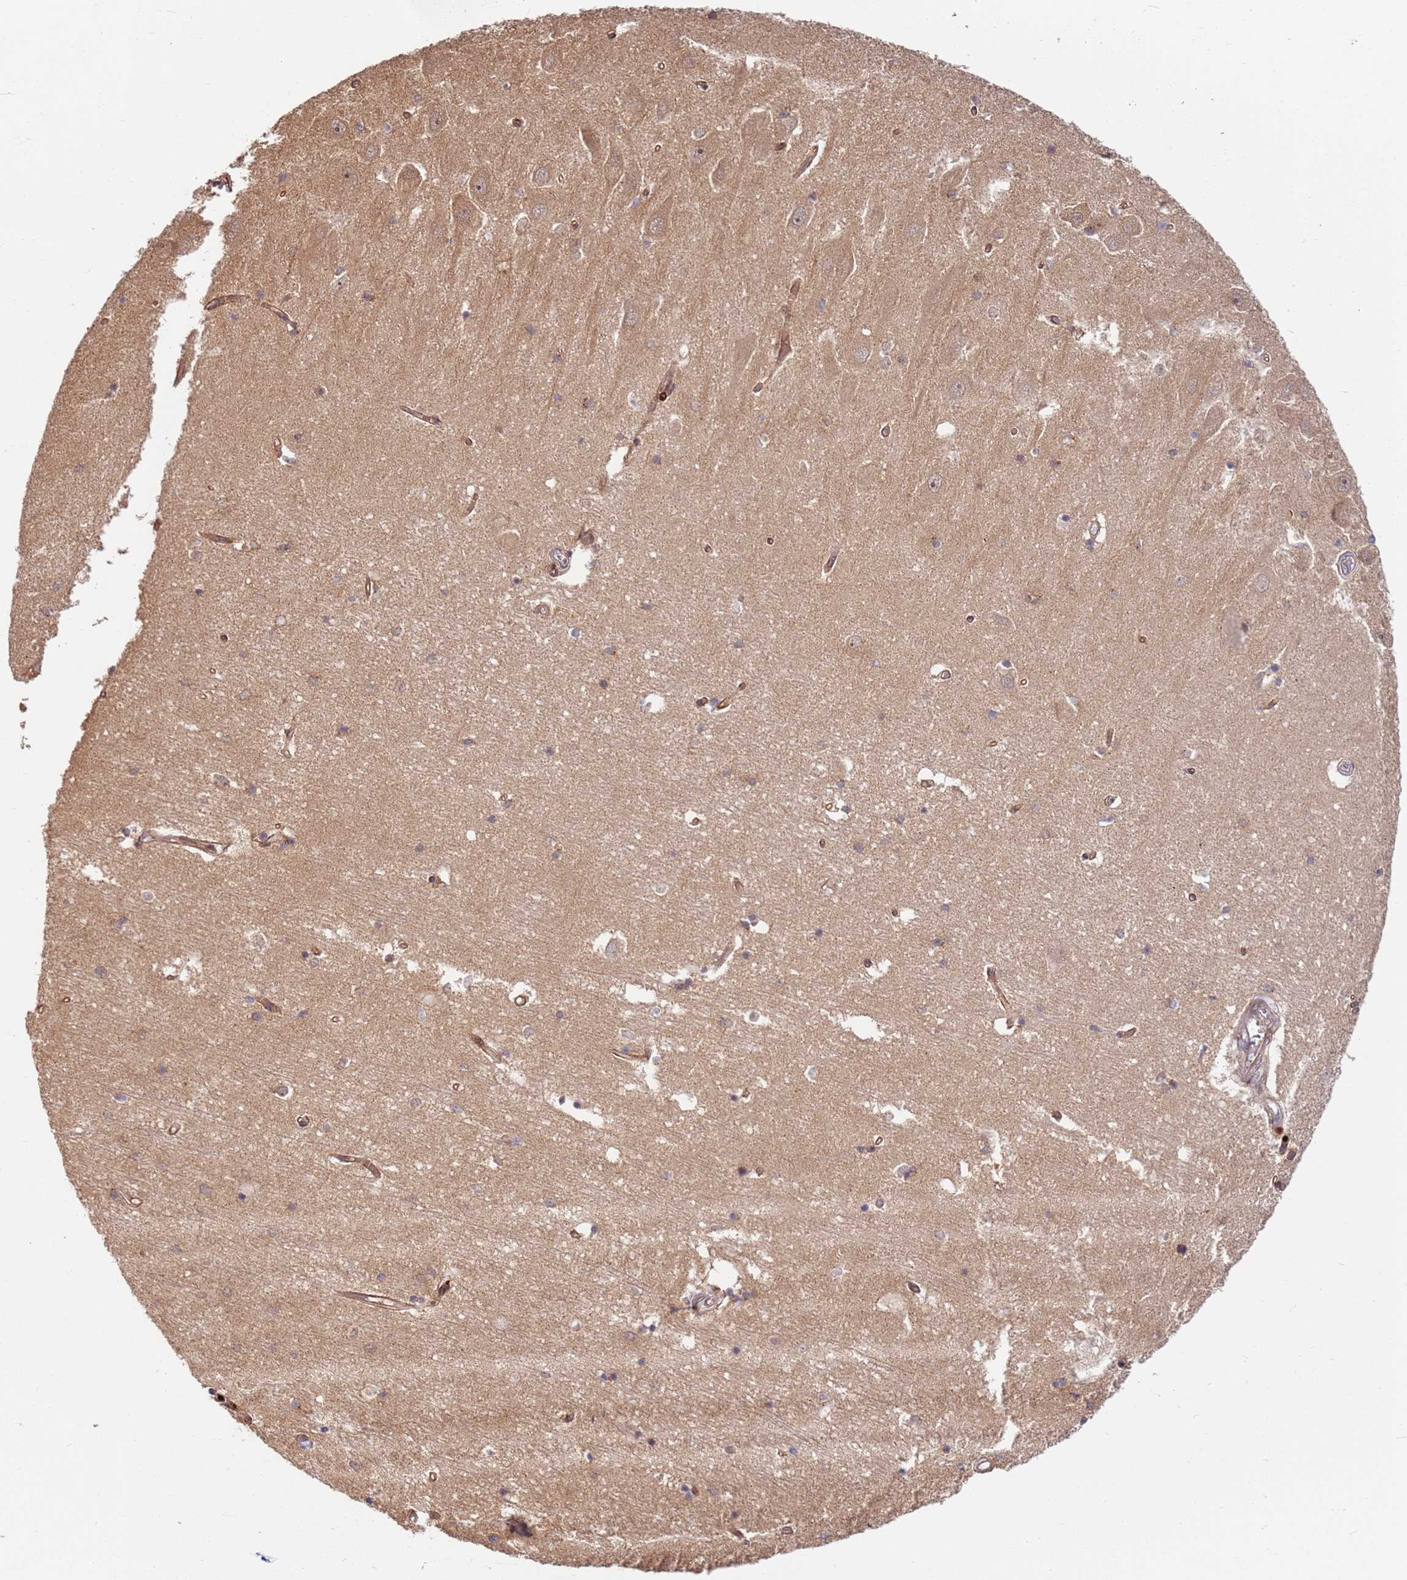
{"staining": {"intensity": "weak", "quantity": "<25%", "location": "cytoplasmic/membranous"}, "tissue": "hippocampus", "cell_type": "Glial cells", "image_type": "normal", "snomed": [{"axis": "morphology", "description": "Normal tissue, NOS"}, {"axis": "topography", "description": "Hippocampus"}], "caption": "Immunohistochemical staining of normal hippocampus demonstrates no significant positivity in glial cells. The staining is performed using DAB (3,3'-diaminobenzidine) brown chromogen with nuclei counter-stained in using hematoxylin.", "gene": "TMEM233", "patient": {"sex": "male", "age": 45}}